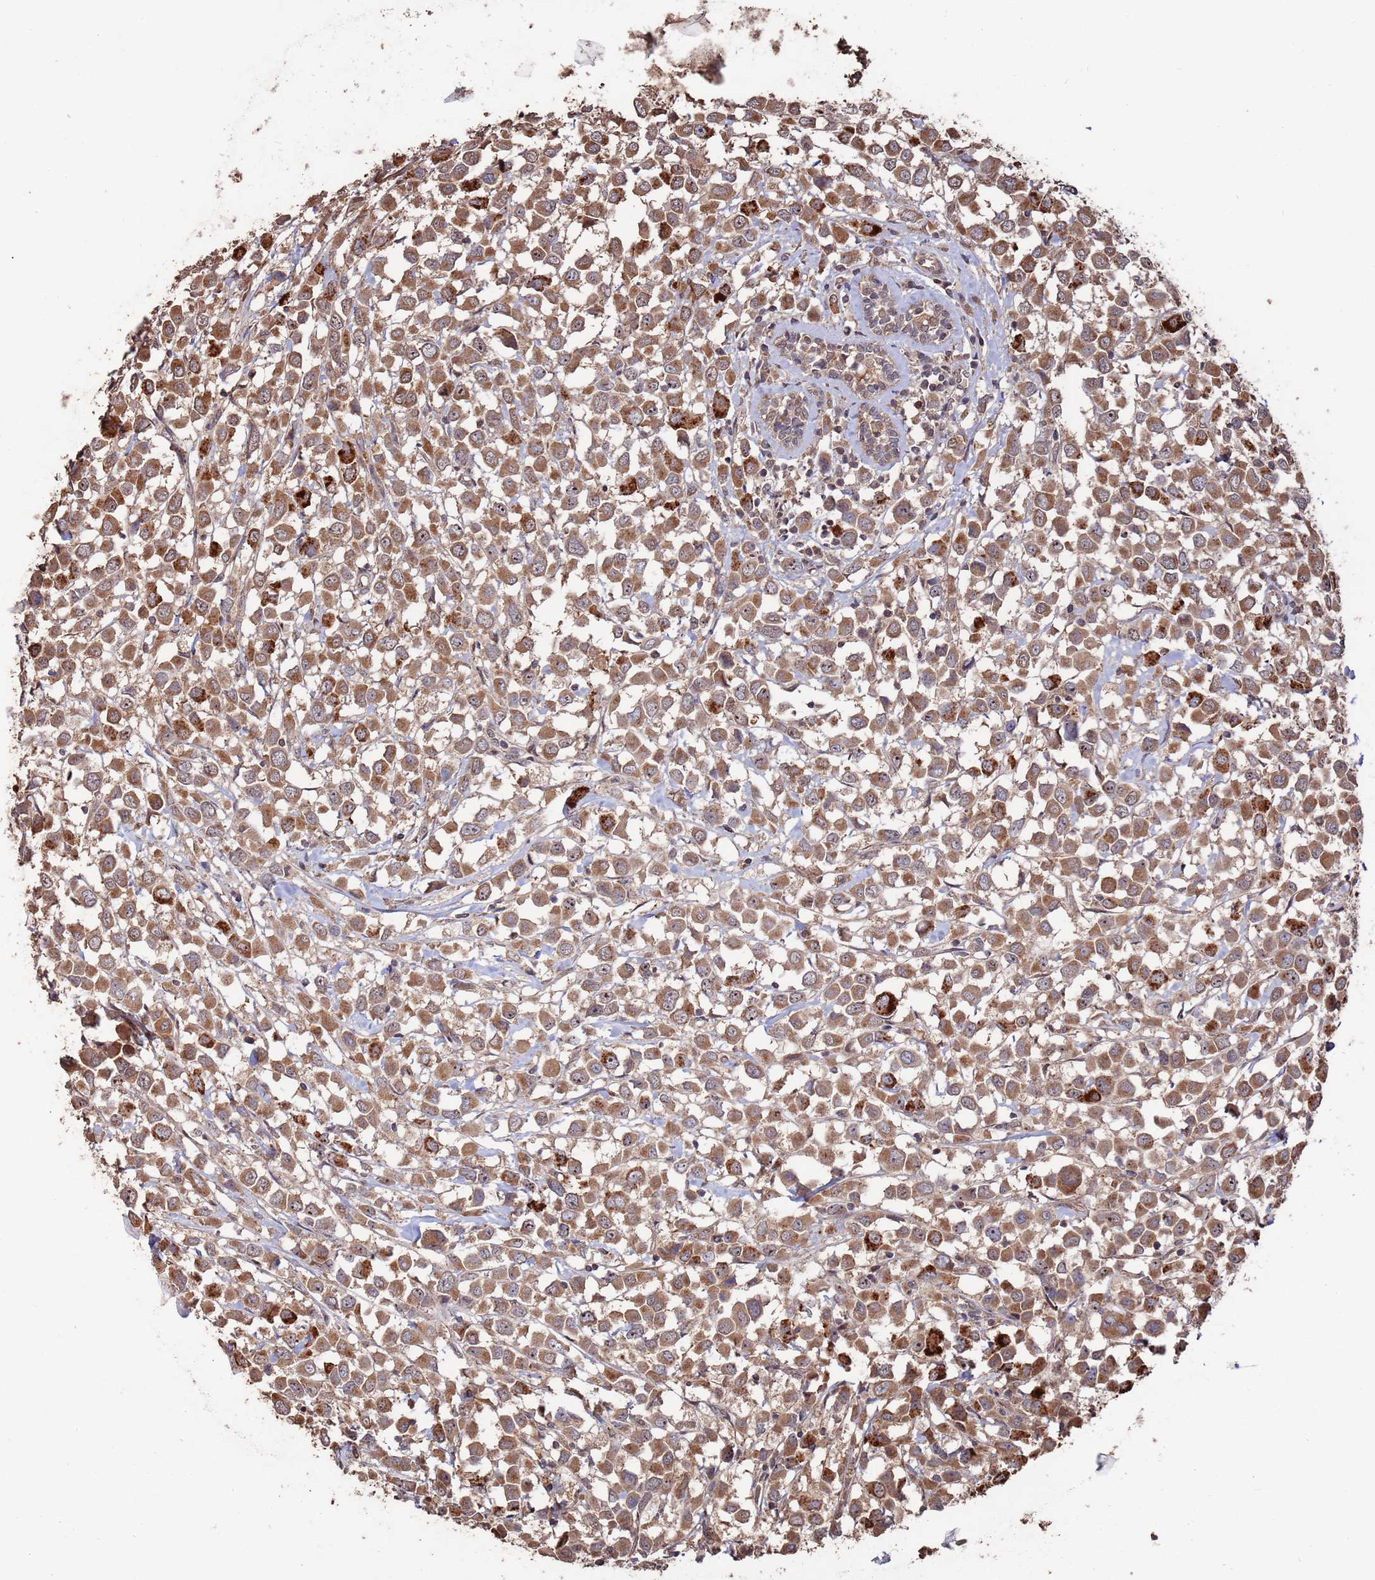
{"staining": {"intensity": "moderate", "quantity": ">75%", "location": "cytoplasmic/membranous"}, "tissue": "breast cancer", "cell_type": "Tumor cells", "image_type": "cancer", "snomed": [{"axis": "morphology", "description": "Duct carcinoma"}, {"axis": "topography", "description": "Breast"}], "caption": "Immunohistochemistry micrograph of neoplastic tissue: human breast intraductal carcinoma stained using immunohistochemistry demonstrates medium levels of moderate protein expression localized specifically in the cytoplasmic/membranous of tumor cells, appearing as a cytoplasmic/membranous brown color.", "gene": "PRR7", "patient": {"sex": "female", "age": 61}}